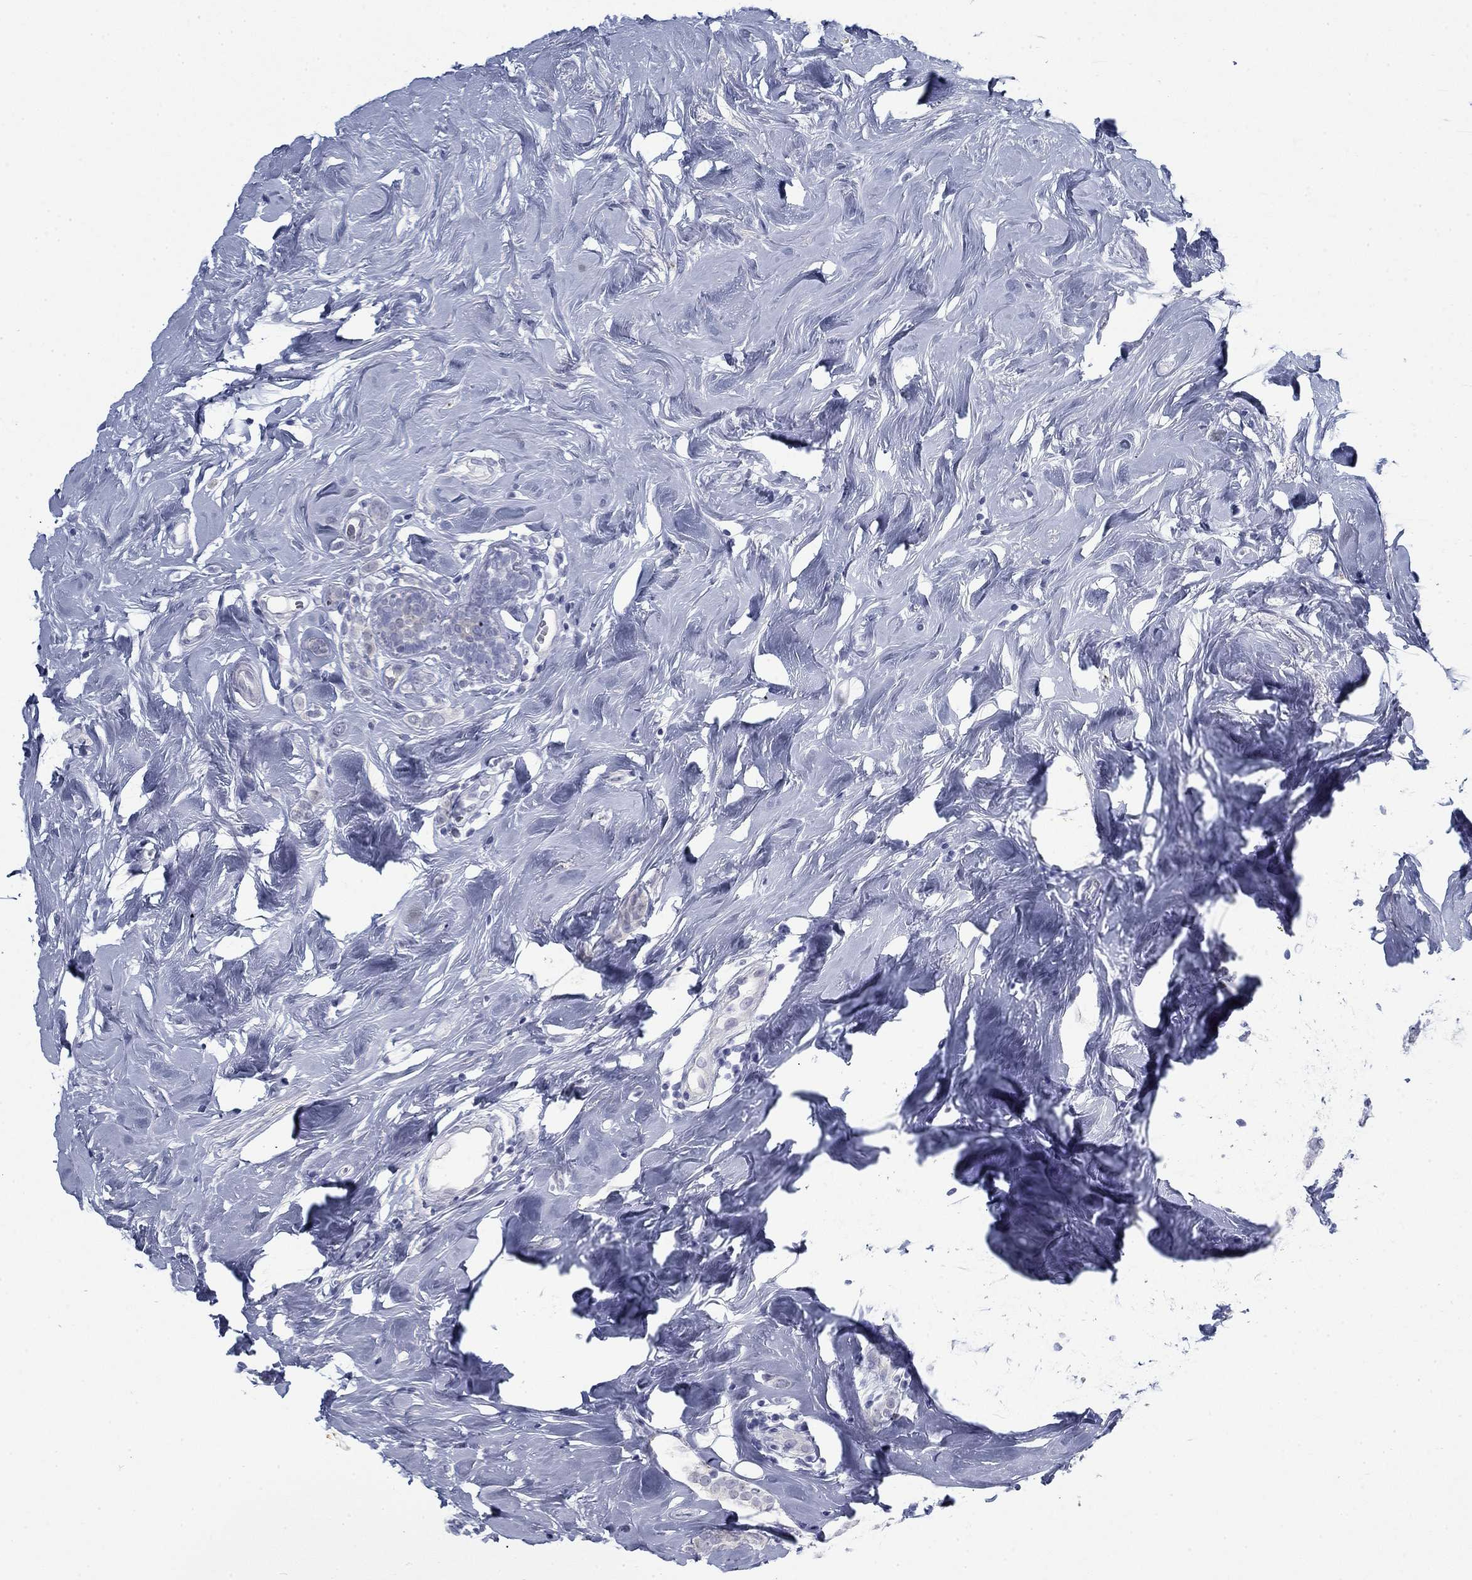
{"staining": {"intensity": "negative", "quantity": "none", "location": "none"}, "tissue": "breast cancer", "cell_type": "Tumor cells", "image_type": "cancer", "snomed": [{"axis": "morphology", "description": "Lobular carcinoma"}, {"axis": "topography", "description": "Breast"}], "caption": "The IHC micrograph has no significant positivity in tumor cells of breast cancer (lobular carcinoma) tissue.", "gene": "DNAL1", "patient": {"sex": "female", "age": 49}}